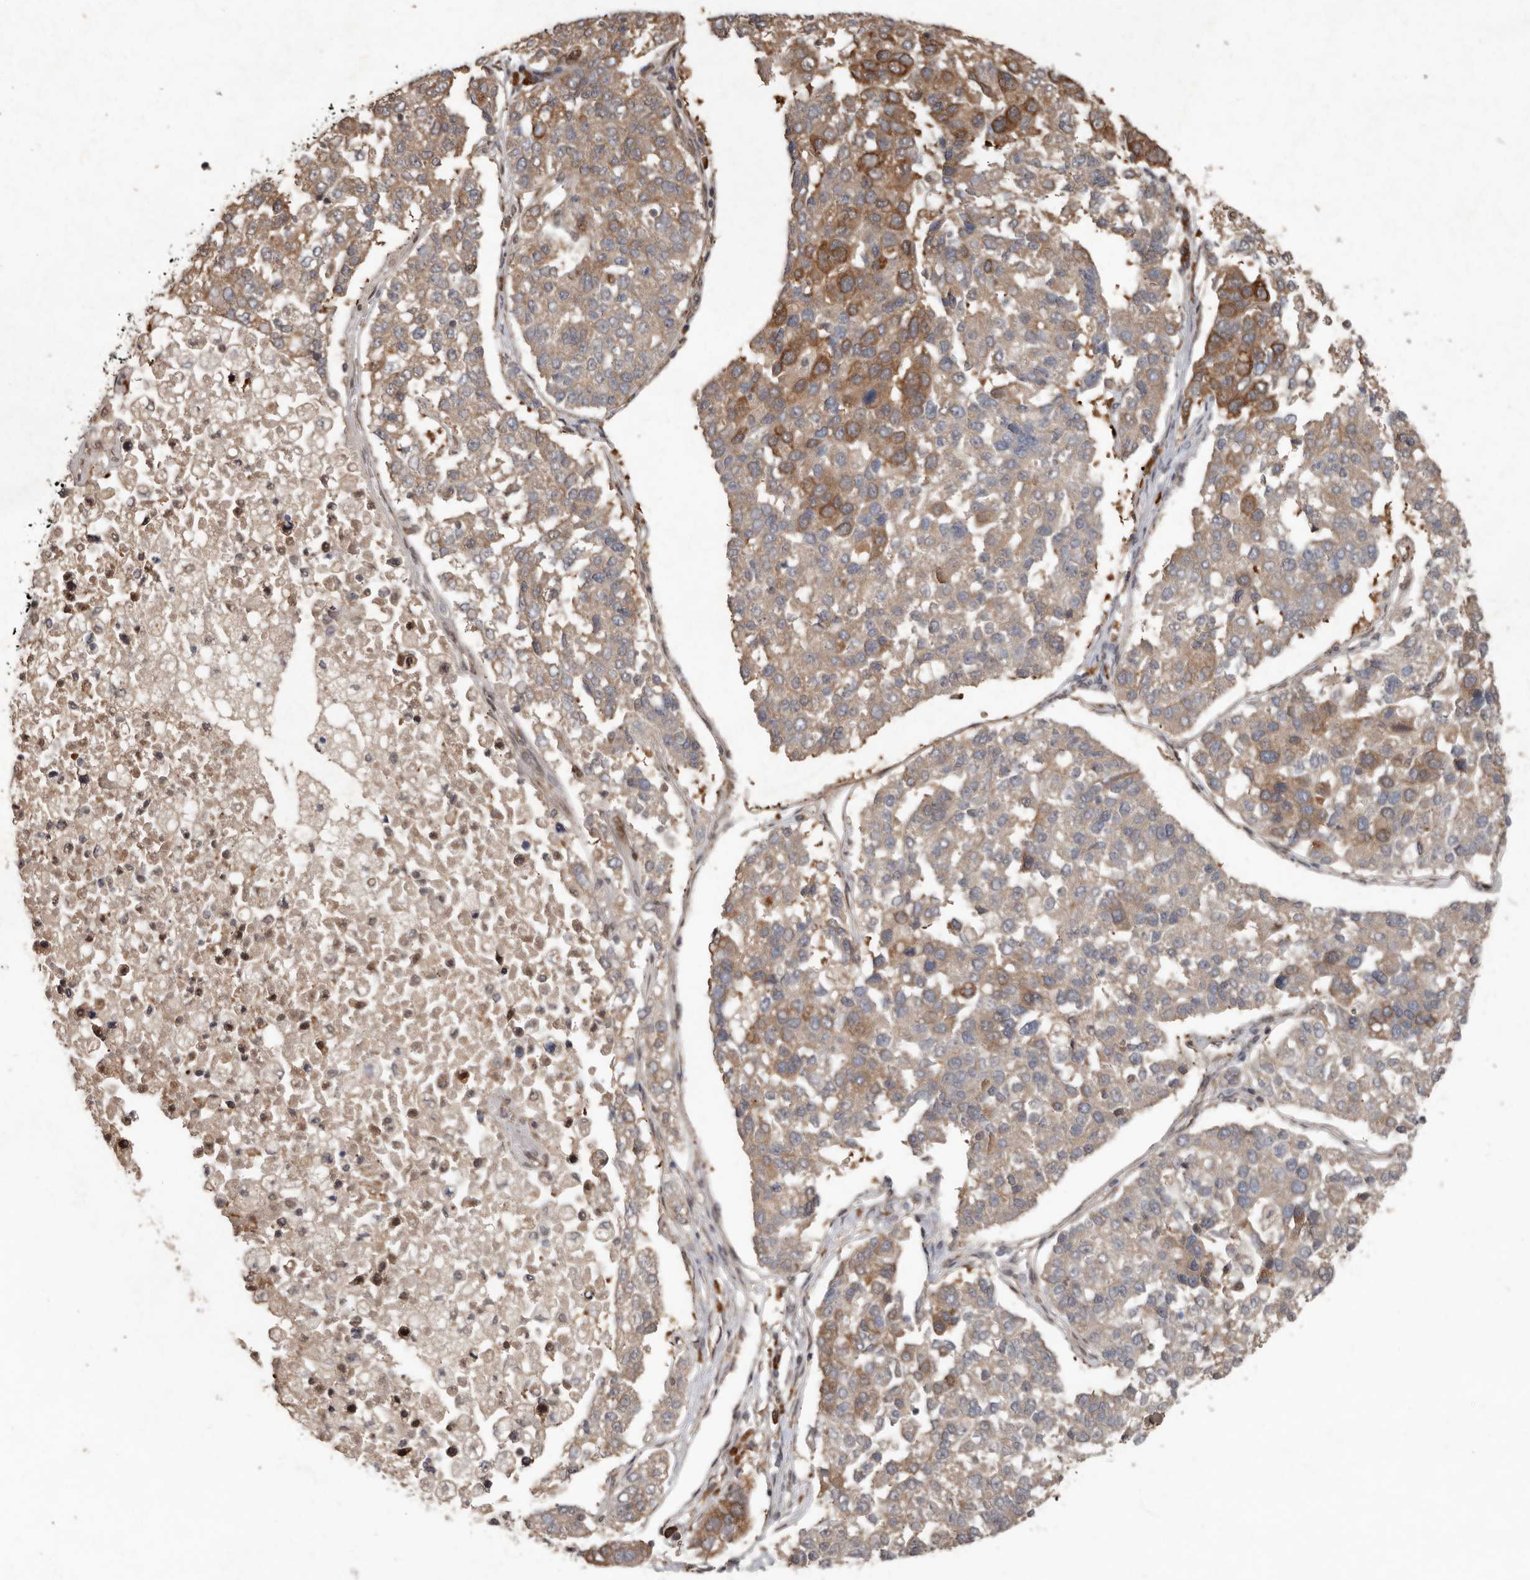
{"staining": {"intensity": "moderate", "quantity": "<25%", "location": "cytoplasmic/membranous"}, "tissue": "pancreatic cancer", "cell_type": "Tumor cells", "image_type": "cancer", "snomed": [{"axis": "morphology", "description": "Adenocarcinoma, NOS"}, {"axis": "topography", "description": "Pancreas"}], "caption": "A photomicrograph of human pancreatic cancer stained for a protein exhibits moderate cytoplasmic/membranous brown staining in tumor cells. The protein is stained brown, and the nuclei are stained in blue (DAB (3,3'-diaminobenzidine) IHC with brightfield microscopy, high magnification).", "gene": "LRGUK", "patient": {"sex": "female", "age": 61}}